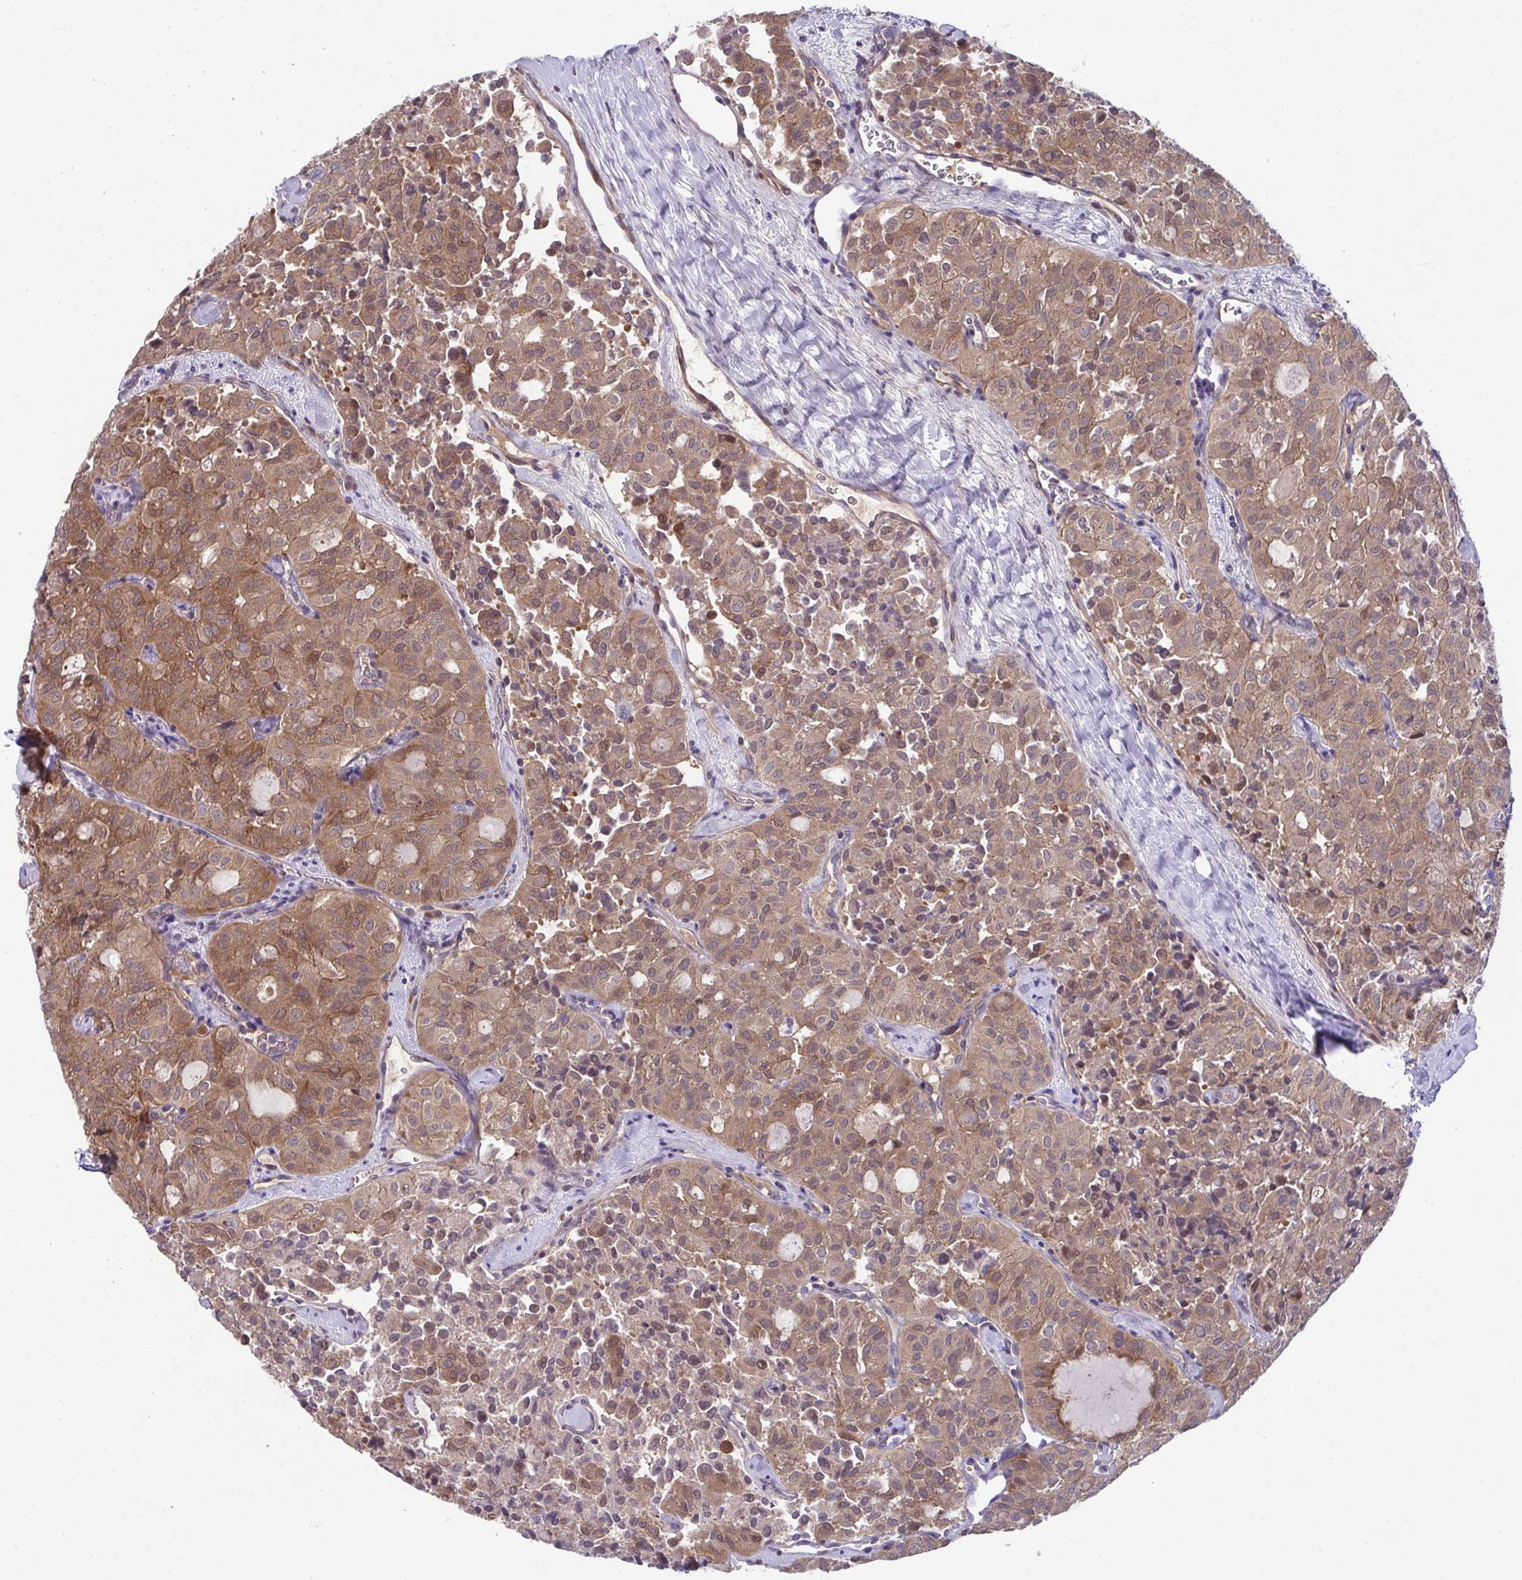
{"staining": {"intensity": "moderate", "quantity": ">75%", "location": "cytoplasmic/membranous,nuclear"}, "tissue": "thyroid cancer", "cell_type": "Tumor cells", "image_type": "cancer", "snomed": [{"axis": "morphology", "description": "Follicular adenoma carcinoma, NOS"}, {"axis": "topography", "description": "Thyroid gland"}], "caption": "Thyroid follicular adenoma carcinoma was stained to show a protein in brown. There is medium levels of moderate cytoplasmic/membranous and nuclear positivity in approximately >75% of tumor cells.", "gene": "PCDHB7", "patient": {"sex": "male", "age": 75}}